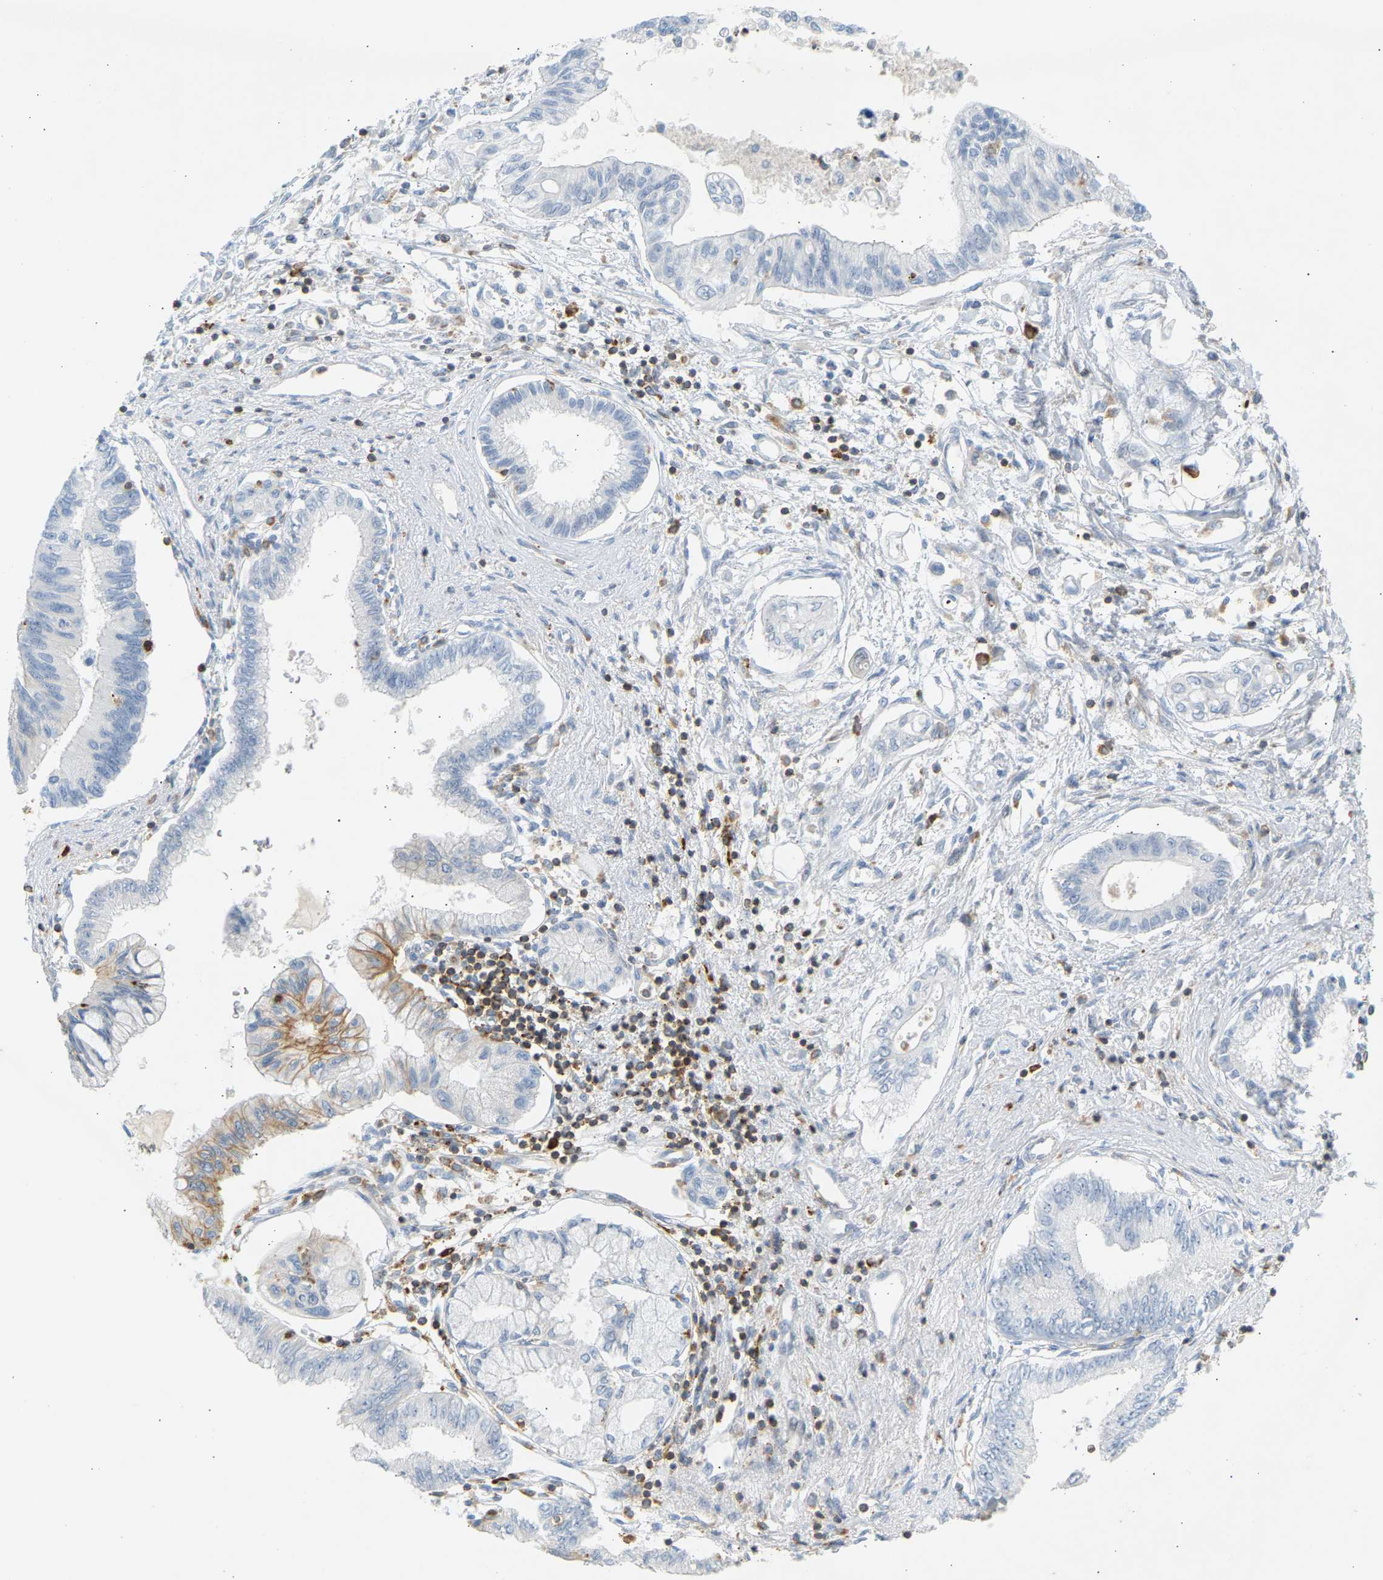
{"staining": {"intensity": "negative", "quantity": "none", "location": "none"}, "tissue": "pancreatic cancer", "cell_type": "Tumor cells", "image_type": "cancer", "snomed": [{"axis": "morphology", "description": "Adenocarcinoma, NOS"}, {"axis": "topography", "description": "Pancreas"}], "caption": "Tumor cells are negative for protein expression in human adenocarcinoma (pancreatic).", "gene": "FNBP1", "patient": {"sex": "female", "age": 77}}